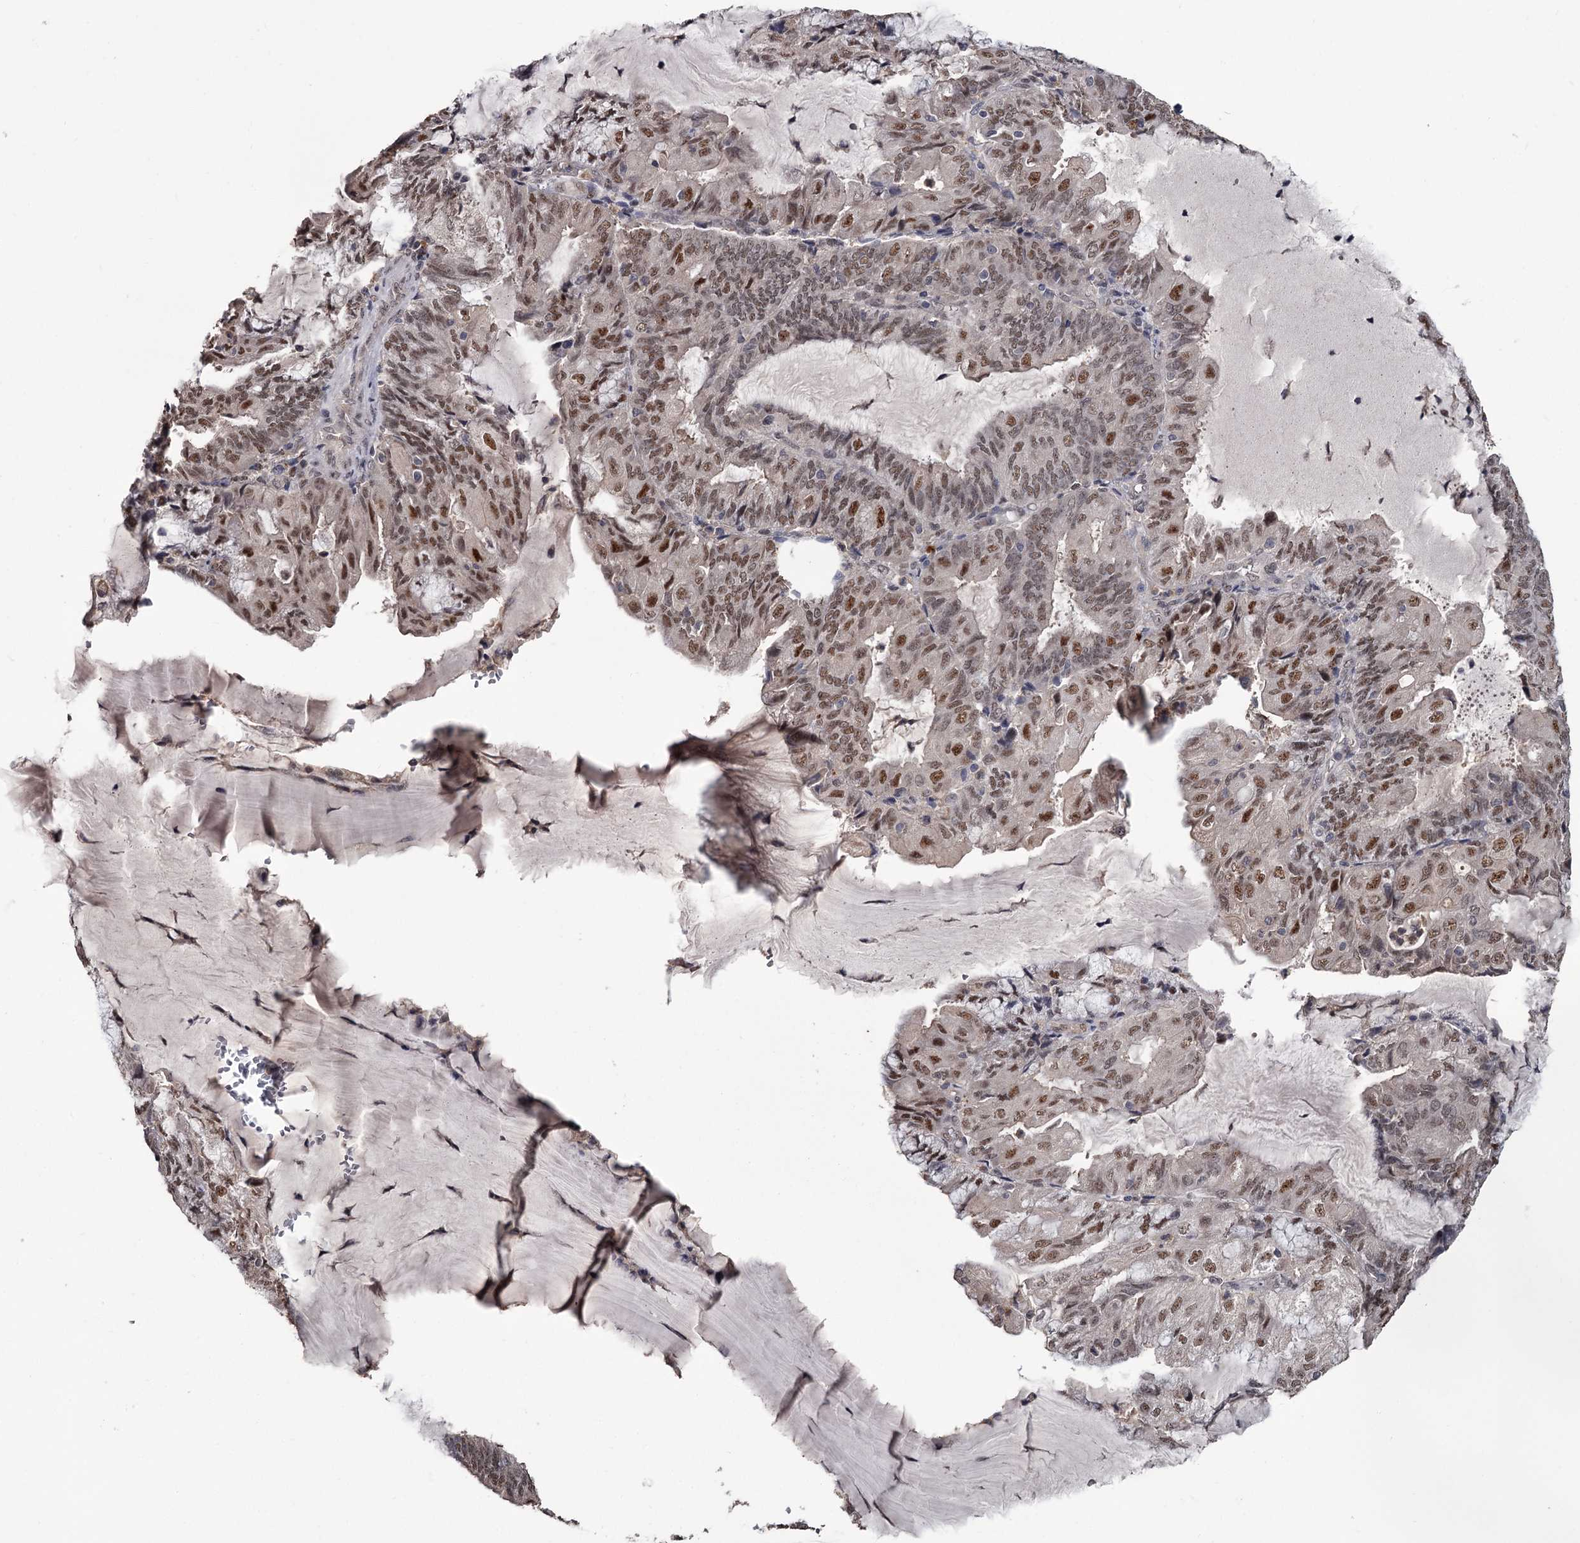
{"staining": {"intensity": "moderate", "quantity": ">75%", "location": "nuclear"}, "tissue": "endometrial cancer", "cell_type": "Tumor cells", "image_type": "cancer", "snomed": [{"axis": "morphology", "description": "Adenocarcinoma, NOS"}, {"axis": "topography", "description": "Endometrium"}], "caption": "The photomicrograph demonstrates a brown stain indicating the presence of a protein in the nuclear of tumor cells in endometrial cancer (adenocarcinoma). The staining was performed using DAB to visualize the protein expression in brown, while the nuclei were stained in blue with hematoxylin (Magnification: 20x).", "gene": "PRPF40B", "patient": {"sex": "female", "age": 81}}